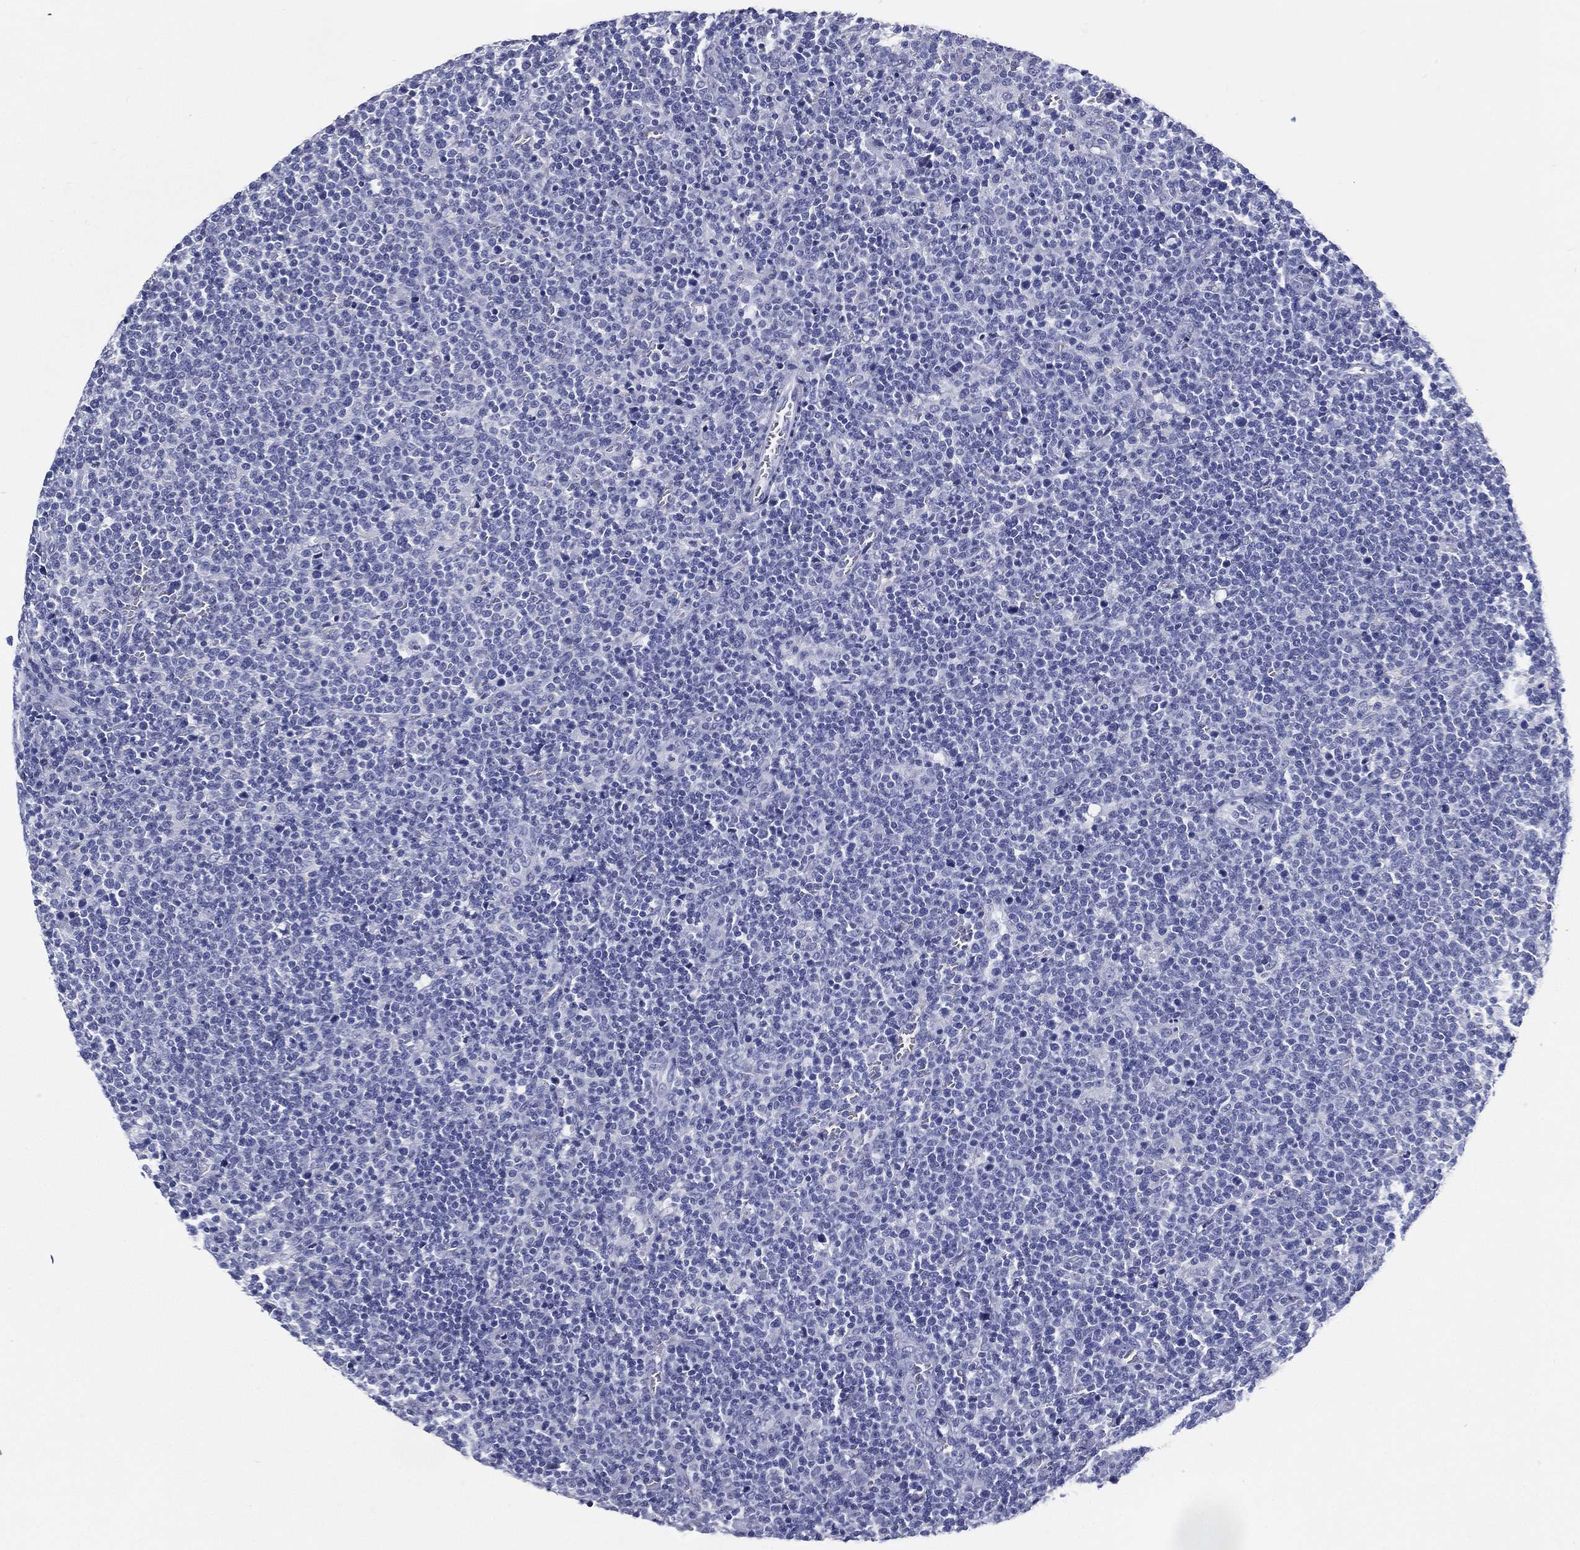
{"staining": {"intensity": "negative", "quantity": "none", "location": "none"}, "tissue": "lymphoma", "cell_type": "Tumor cells", "image_type": "cancer", "snomed": [{"axis": "morphology", "description": "Malignant lymphoma, non-Hodgkin's type, High grade"}, {"axis": "topography", "description": "Lymph node"}], "caption": "Malignant lymphoma, non-Hodgkin's type (high-grade) stained for a protein using immunohistochemistry (IHC) reveals no staining tumor cells.", "gene": "RSPH4A", "patient": {"sex": "male", "age": 61}}